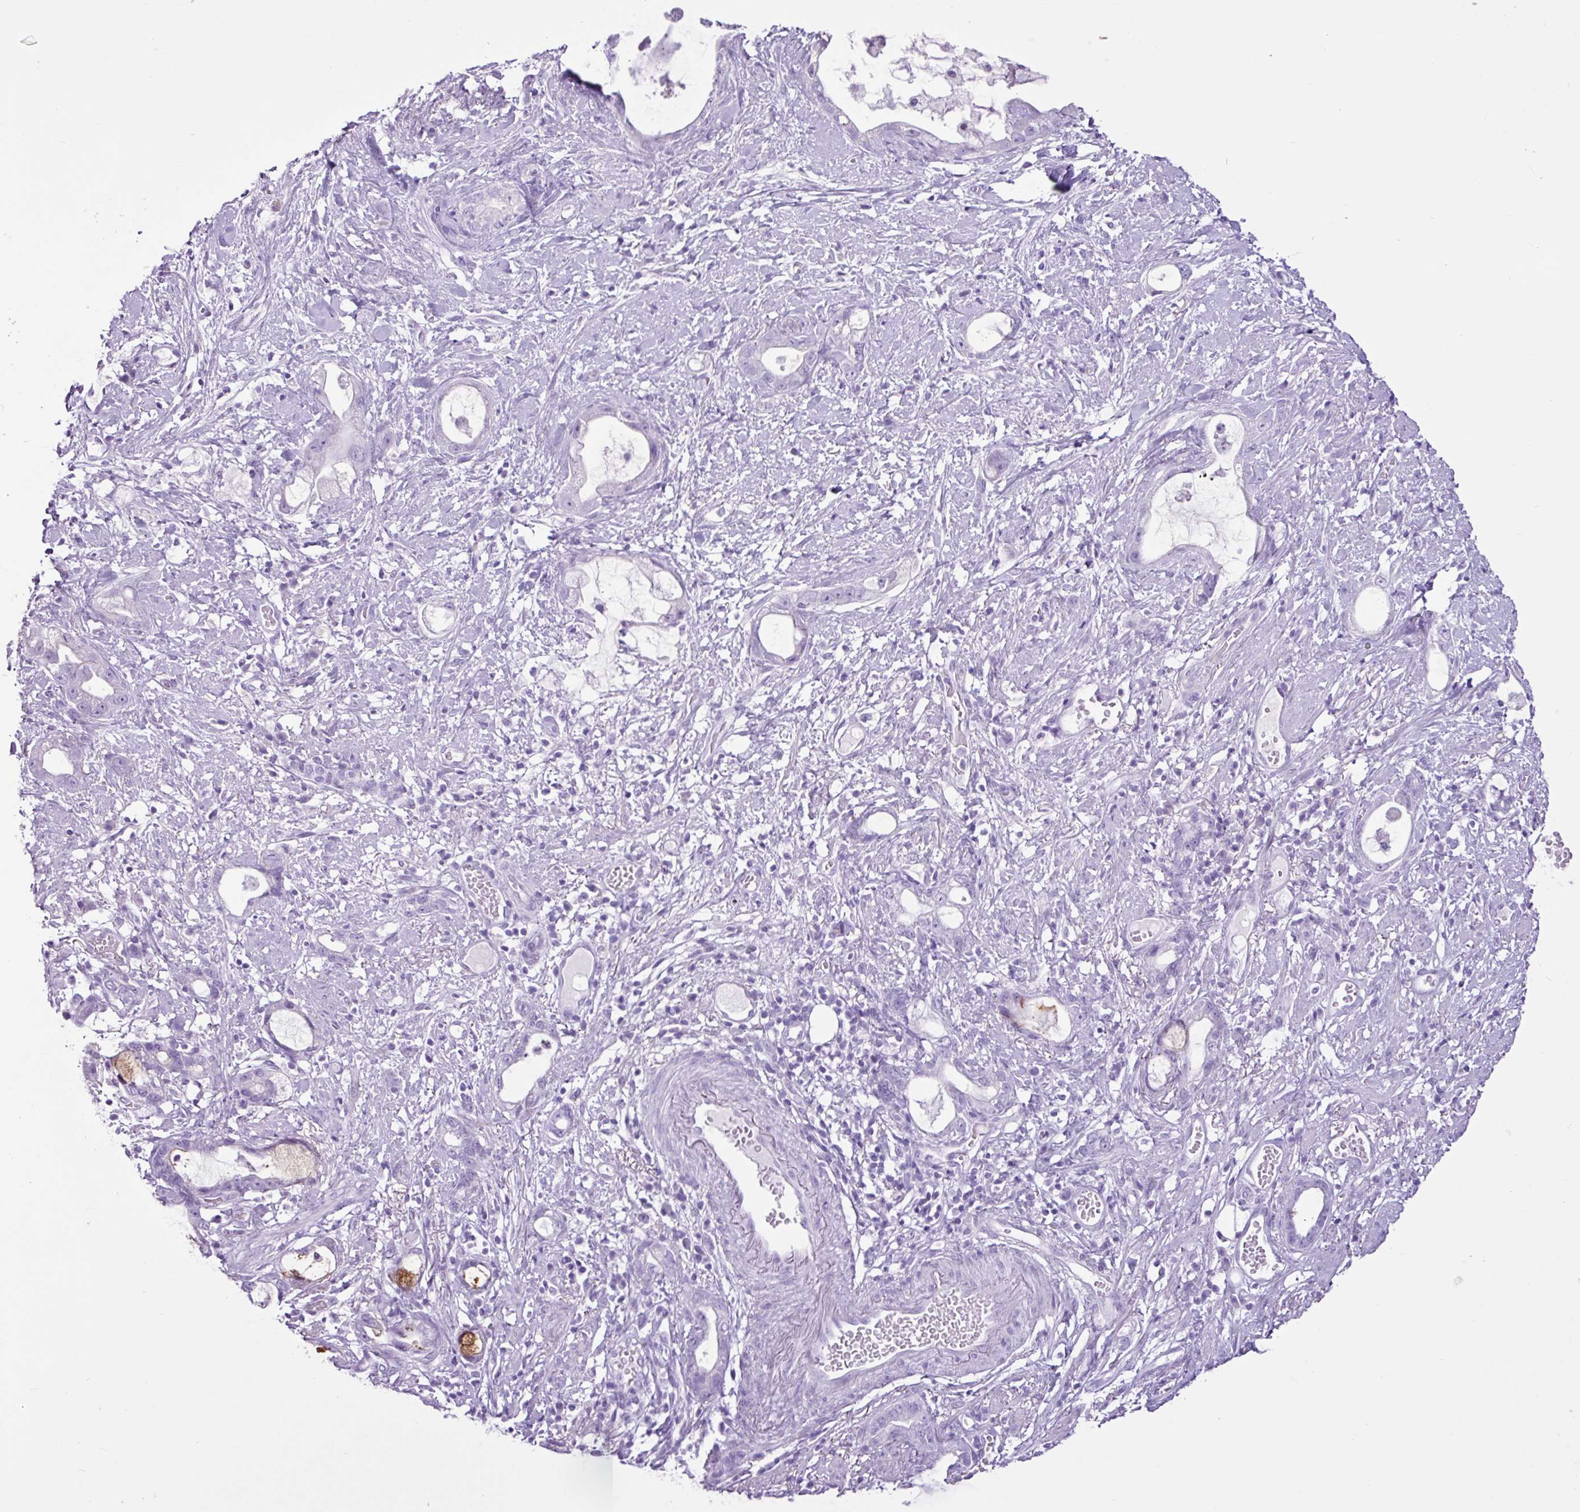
{"staining": {"intensity": "negative", "quantity": "none", "location": "none"}, "tissue": "stomach cancer", "cell_type": "Tumor cells", "image_type": "cancer", "snomed": [{"axis": "morphology", "description": "Adenocarcinoma, NOS"}, {"axis": "topography", "description": "Stomach"}], "caption": "Tumor cells are negative for brown protein staining in stomach cancer (adenocarcinoma).", "gene": "PGR", "patient": {"sex": "male", "age": 55}}